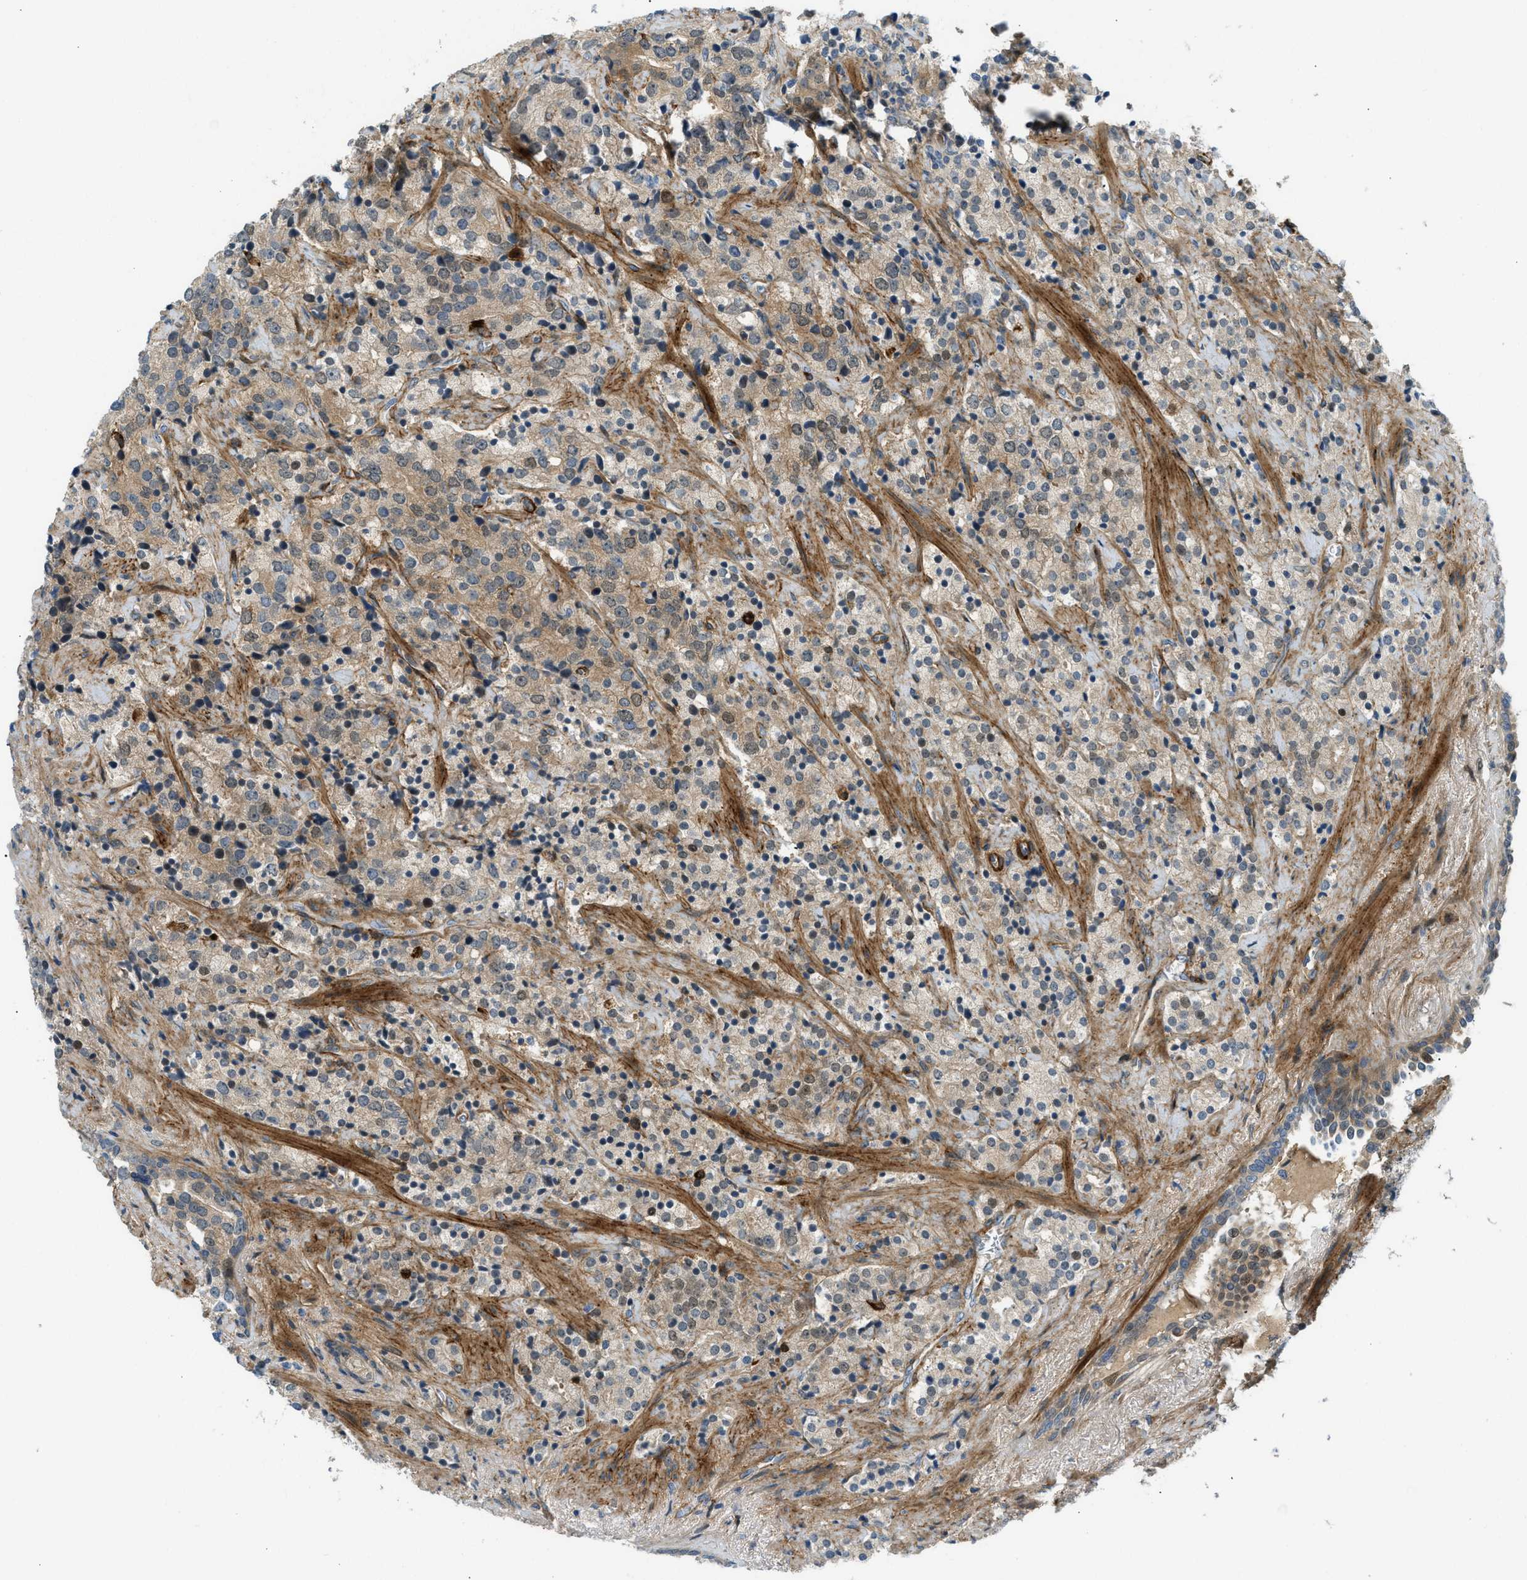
{"staining": {"intensity": "weak", "quantity": ">75%", "location": "cytoplasmic/membranous"}, "tissue": "prostate cancer", "cell_type": "Tumor cells", "image_type": "cancer", "snomed": [{"axis": "morphology", "description": "Adenocarcinoma, High grade"}, {"axis": "topography", "description": "Prostate"}], "caption": "A low amount of weak cytoplasmic/membranous positivity is identified in about >75% of tumor cells in prostate cancer (high-grade adenocarcinoma) tissue. The staining is performed using DAB brown chromogen to label protein expression. The nuclei are counter-stained blue using hematoxylin.", "gene": "EDNRA", "patient": {"sex": "male", "age": 71}}